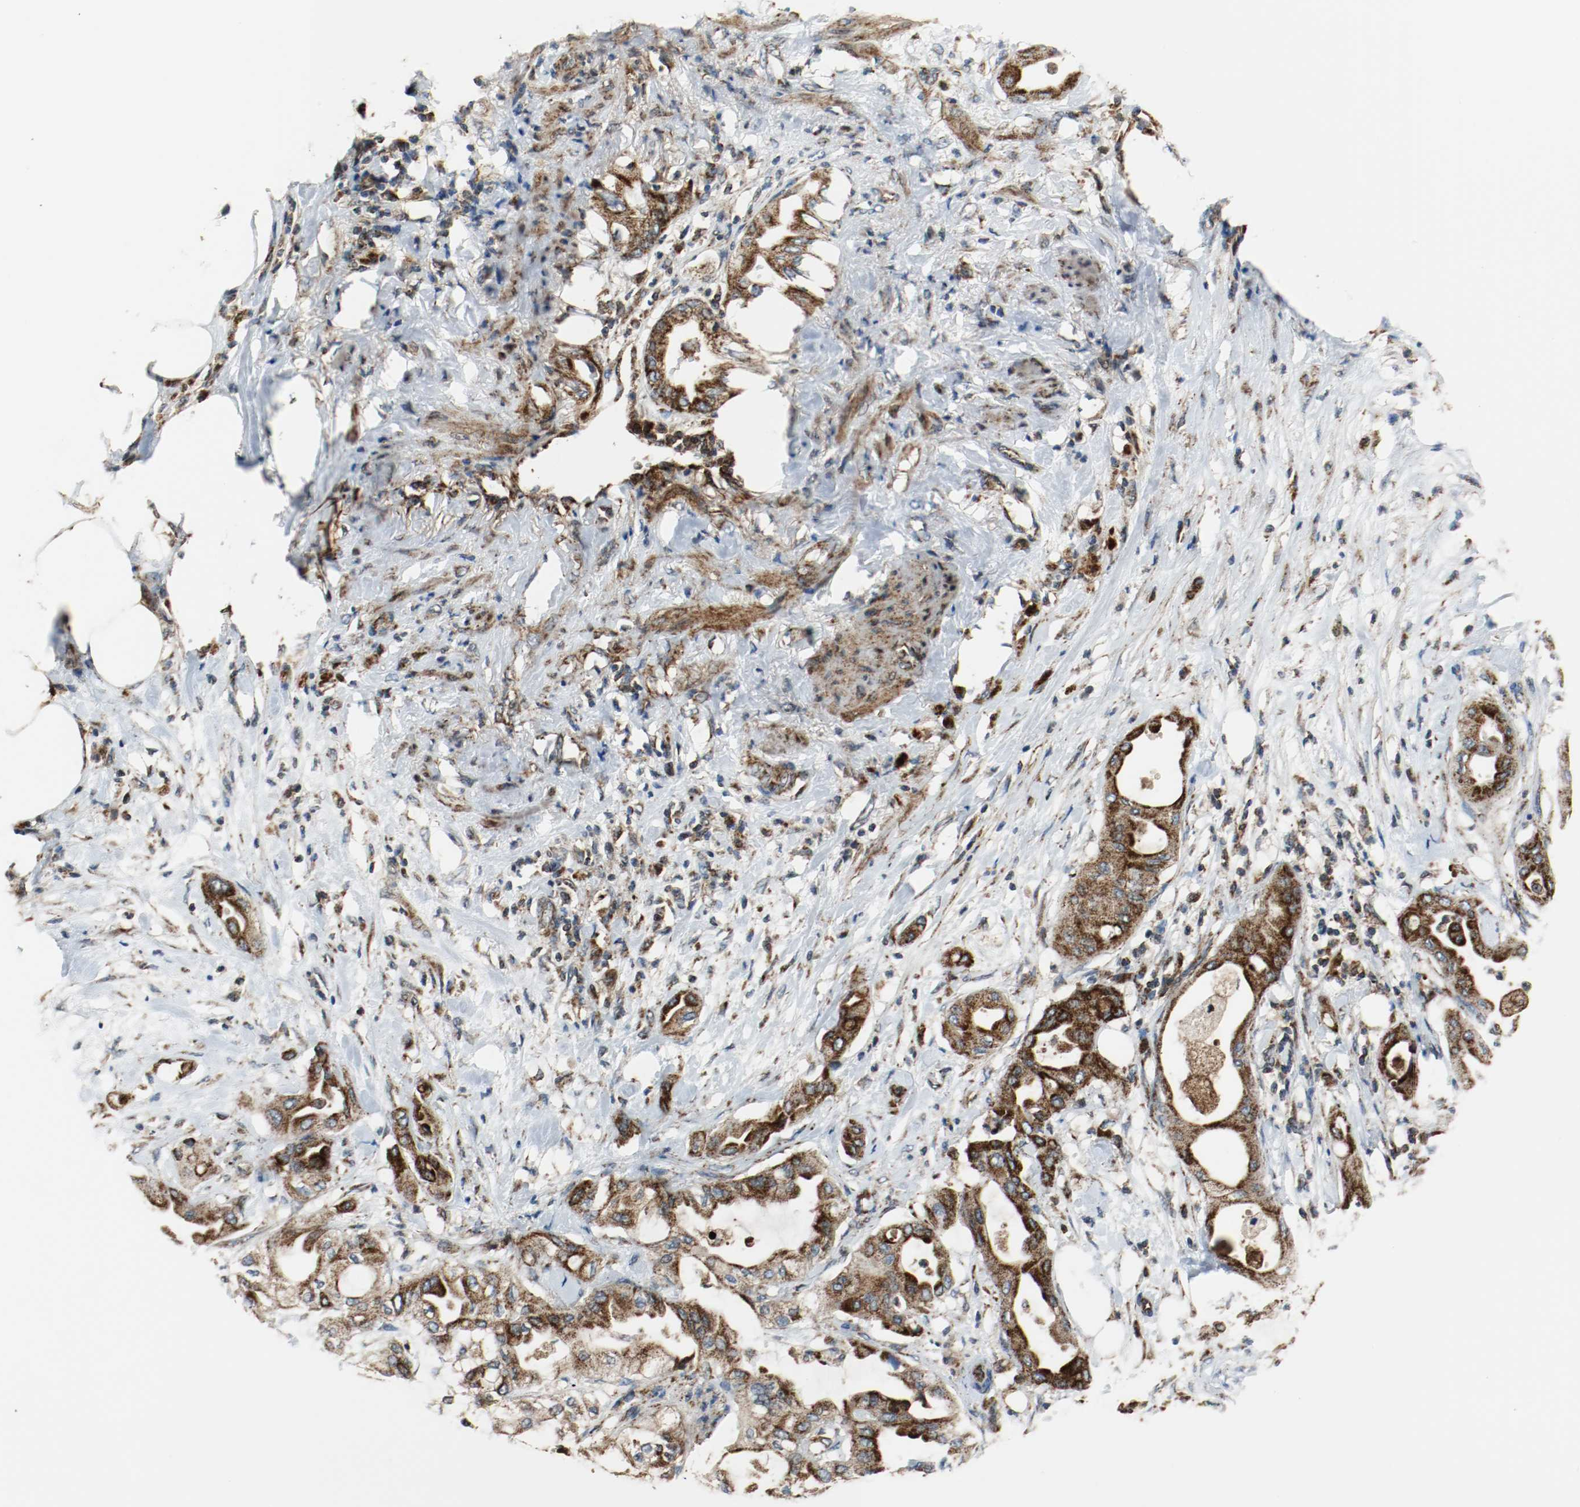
{"staining": {"intensity": "strong", "quantity": ">75%", "location": "cytoplasmic/membranous"}, "tissue": "pancreatic cancer", "cell_type": "Tumor cells", "image_type": "cancer", "snomed": [{"axis": "morphology", "description": "Adenocarcinoma, NOS"}, {"axis": "morphology", "description": "Adenocarcinoma, metastatic, NOS"}, {"axis": "topography", "description": "Lymph node"}, {"axis": "topography", "description": "Pancreas"}, {"axis": "topography", "description": "Duodenum"}], "caption": "The image reveals immunohistochemical staining of pancreatic metastatic adenocarcinoma. There is strong cytoplasmic/membranous positivity is identified in approximately >75% of tumor cells.", "gene": "TXNRD1", "patient": {"sex": "female", "age": 64}}